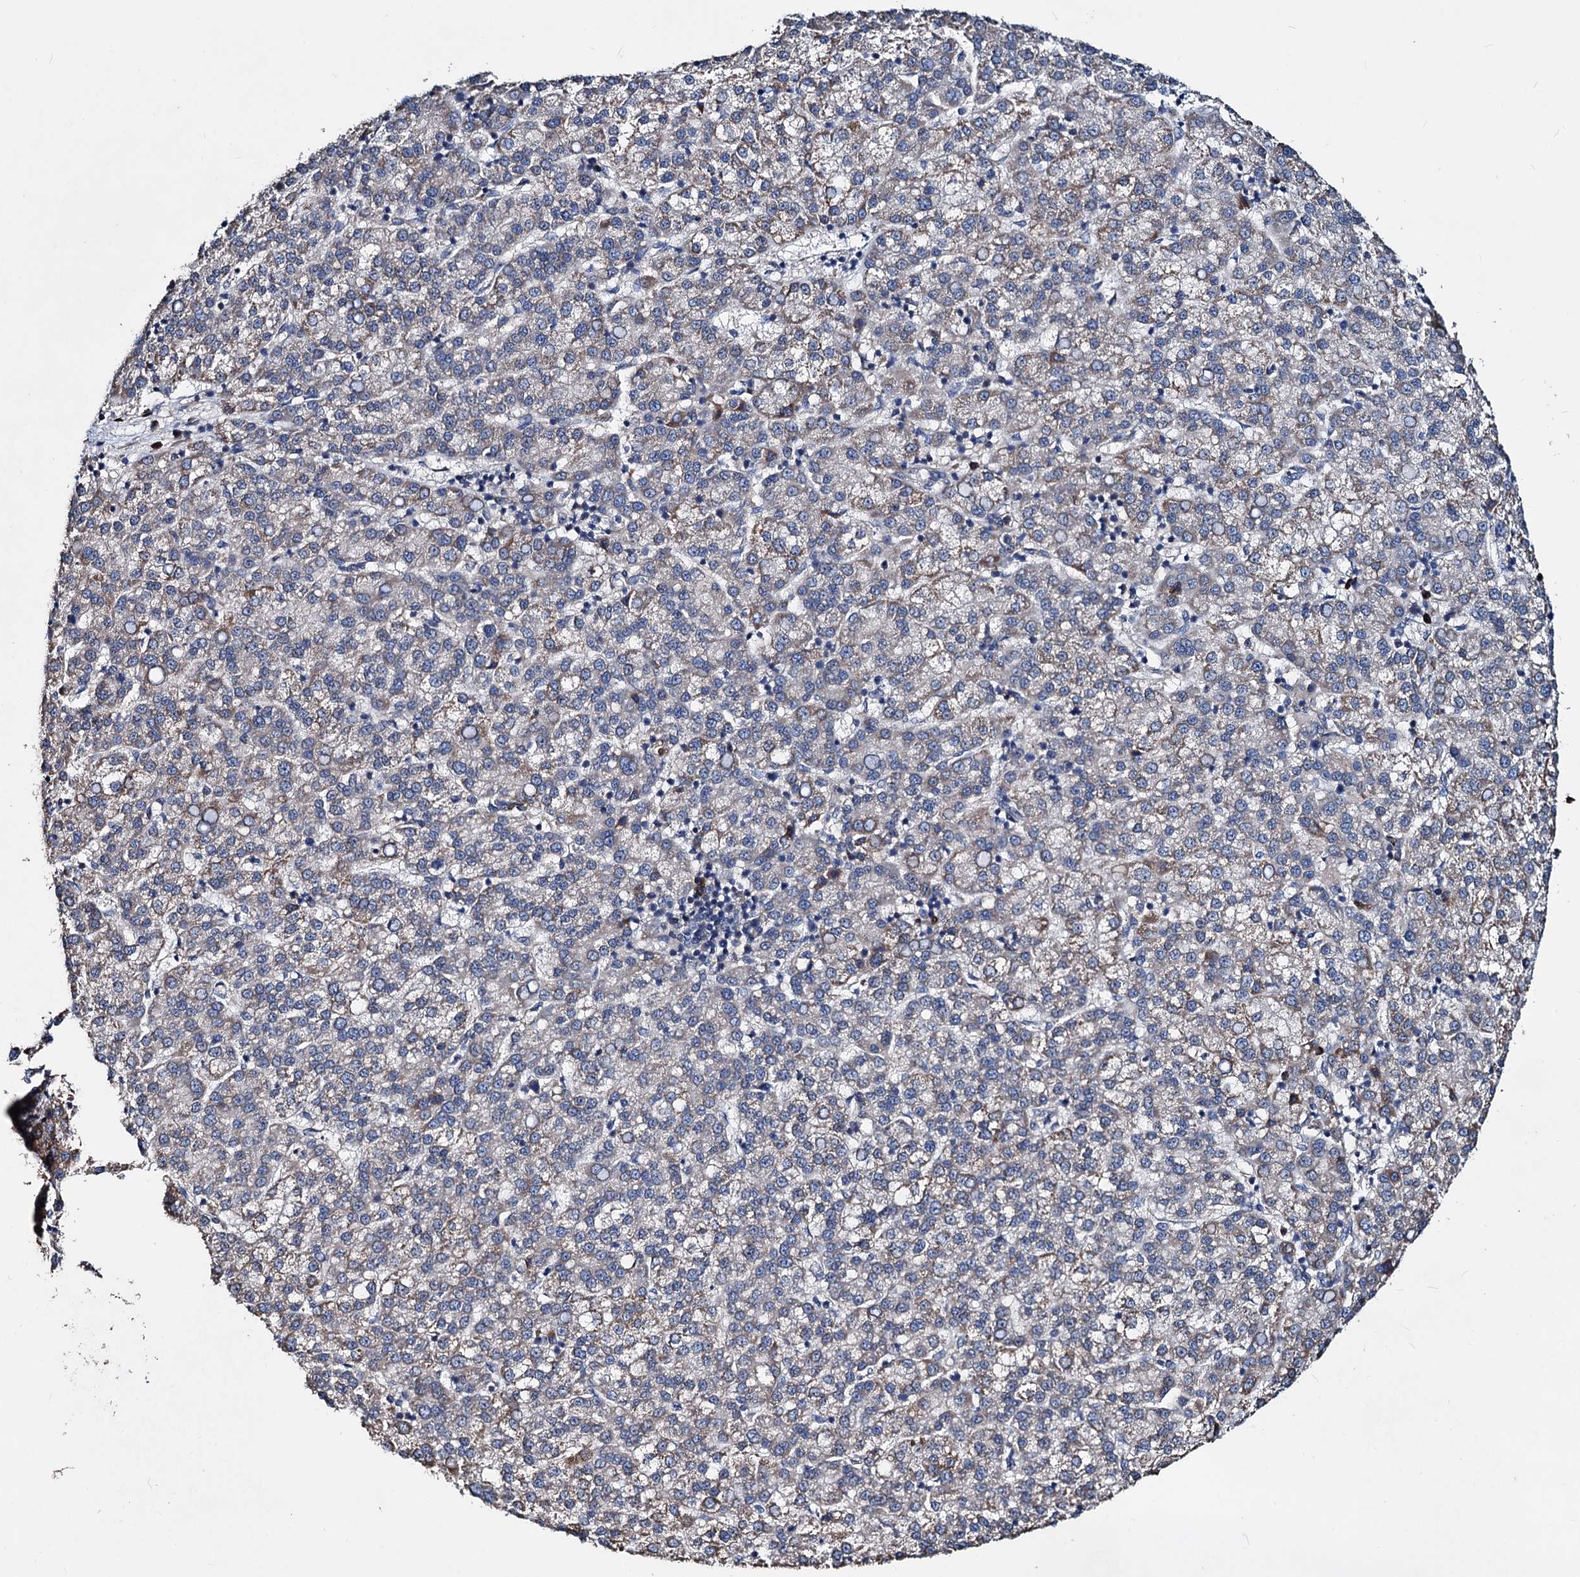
{"staining": {"intensity": "weak", "quantity": "25%-75%", "location": "cytoplasmic/membranous"}, "tissue": "liver cancer", "cell_type": "Tumor cells", "image_type": "cancer", "snomed": [{"axis": "morphology", "description": "Carcinoma, Hepatocellular, NOS"}, {"axis": "topography", "description": "Liver"}], "caption": "IHC staining of liver hepatocellular carcinoma, which displays low levels of weak cytoplasmic/membranous staining in about 25%-75% of tumor cells indicating weak cytoplasmic/membranous protein positivity. The staining was performed using DAB (brown) for protein detection and nuclei were counterstained in hematoxylin (blue).", "gene": "AKAP11", "patient": {"sex": "female", "age": 58}}